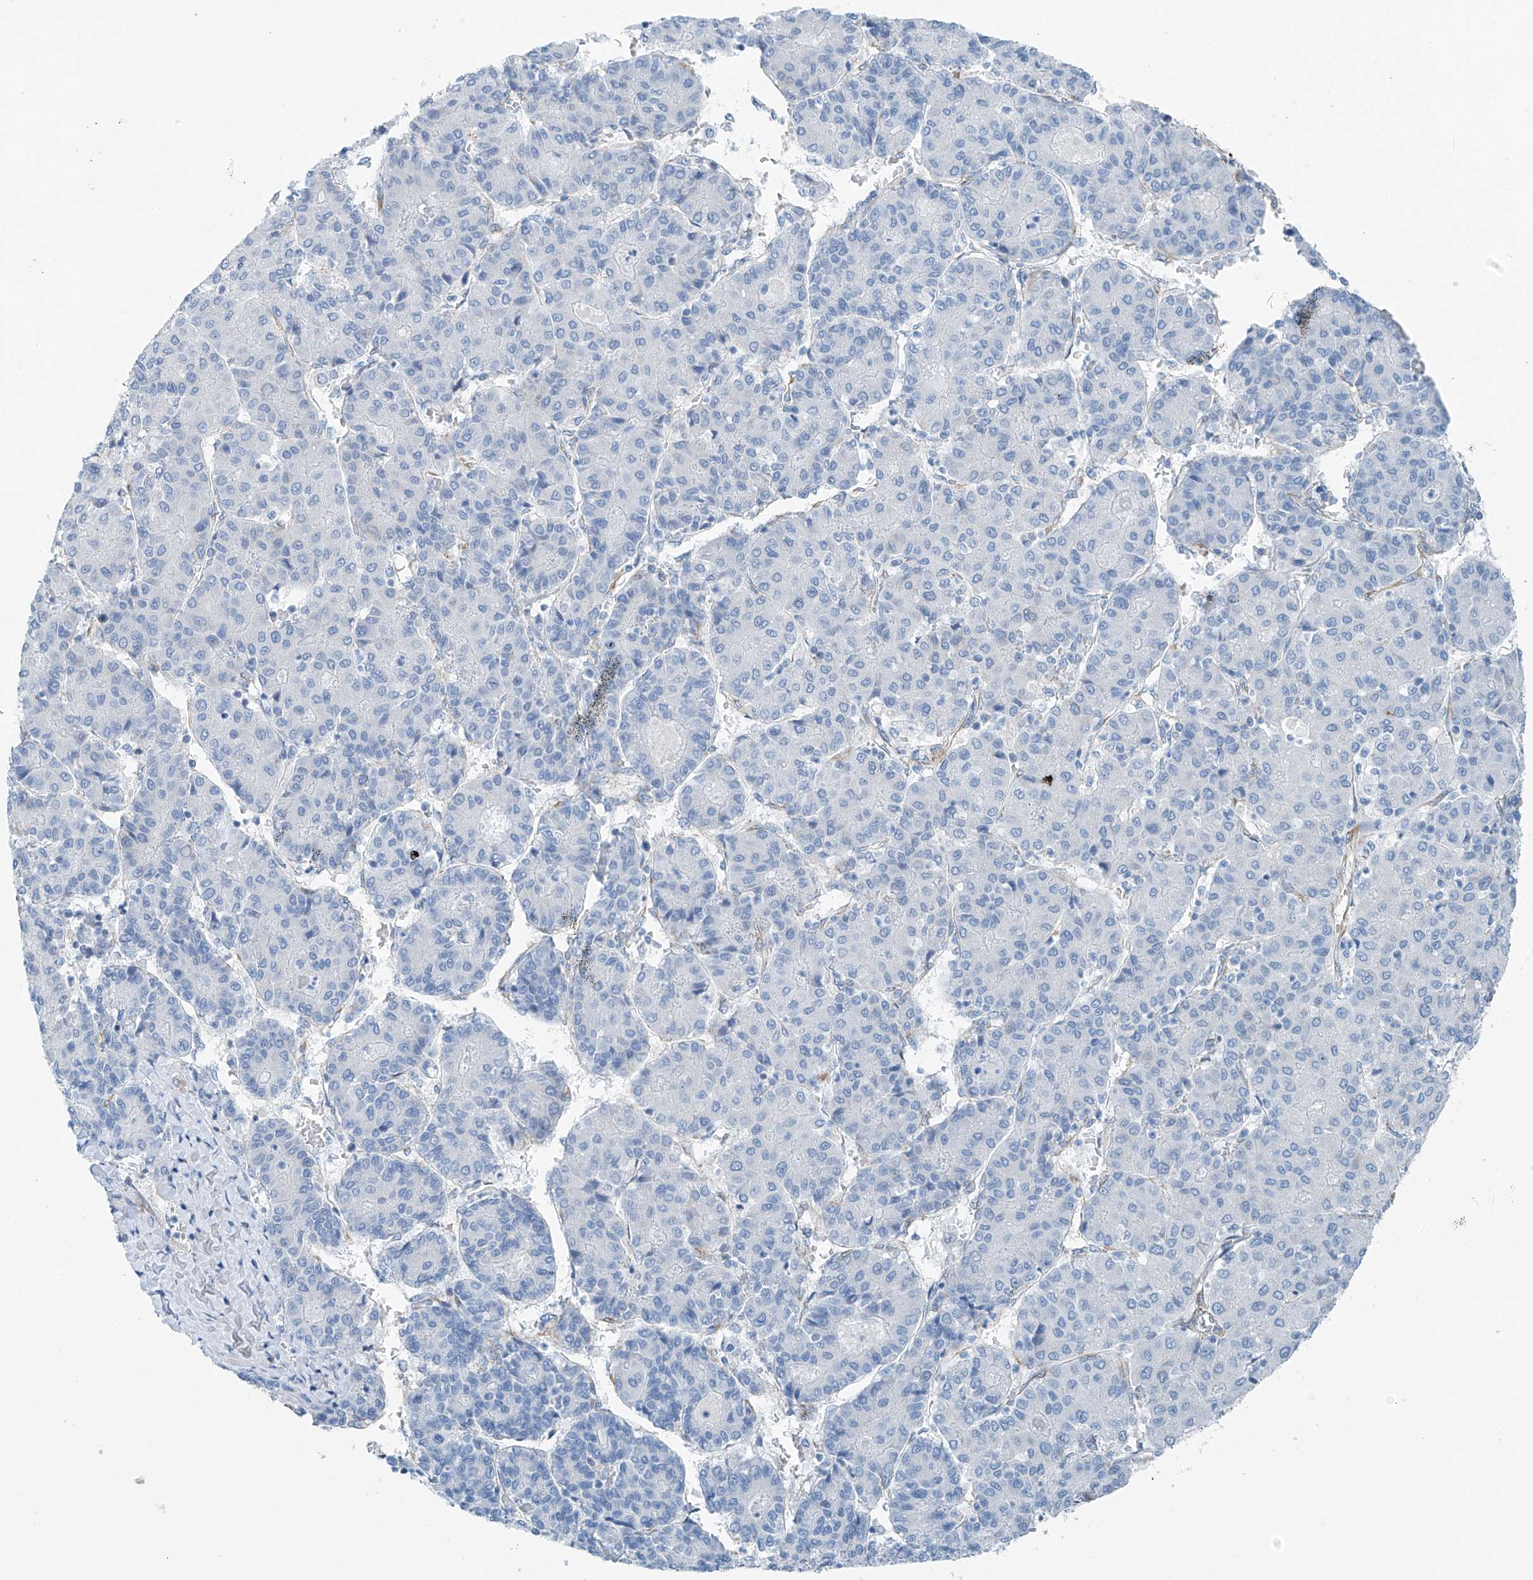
{"staining": {"intensity": "negative", "quantity": "none", "location": "none"}, "tissue": "liver cancer", "cell_type": "Tumor cells", "image_type": "cancer", "snomed": [{"axis": "morphology", "description": "Carcinoma, Hepatocellular, NOS"}, {"axis": "topography", "description": "Liver"}], "caption": "A photomicrograph of liver cancer stained for a protein shows no brown staining in tumor cells.", "gene": "RCN2", "patient": {"sex": "male", "age": 65}}